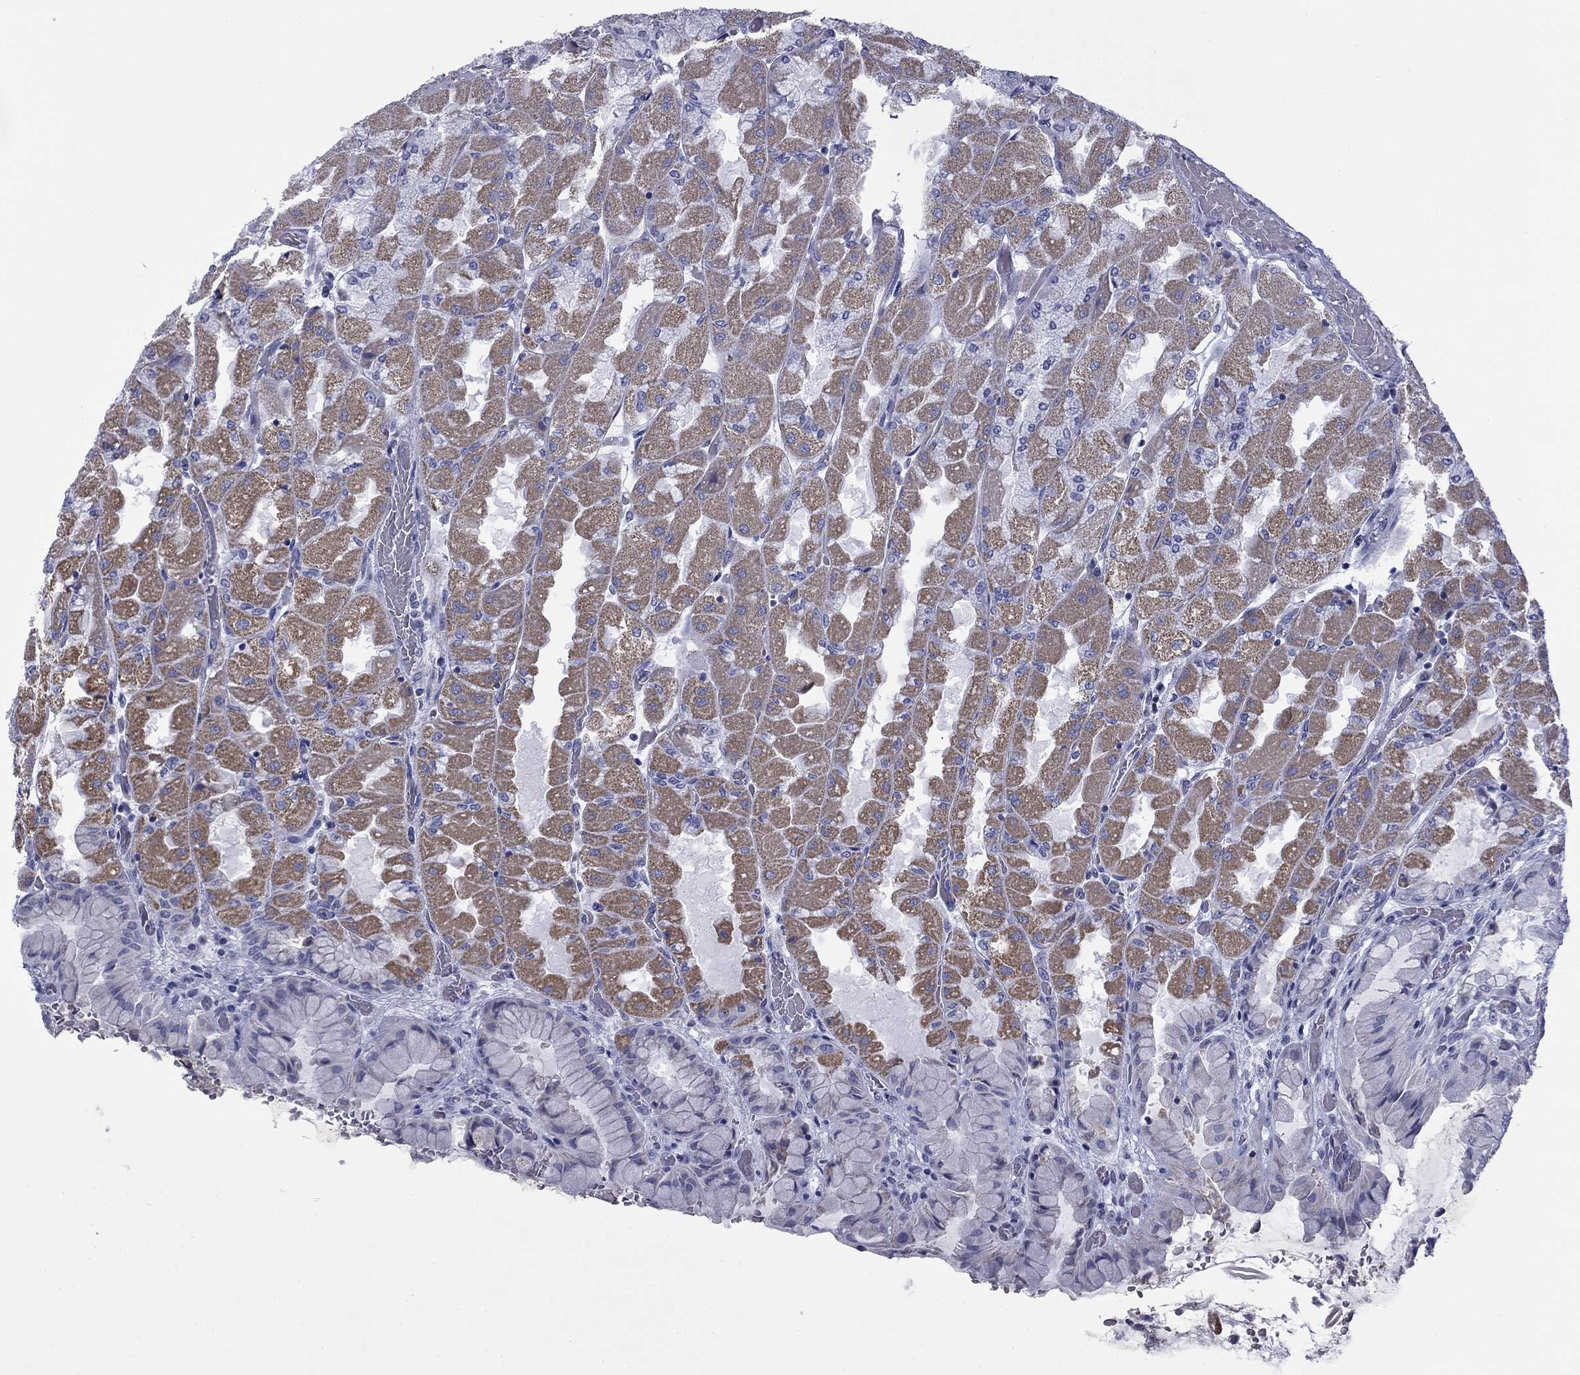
{"staining": {"intensity": "moderate", "quantity": "25%-75%", "location": "cytoplasmic/membranous"}, "tissue": "stomach", "cell_type": "Glandular cells", "image_type": "normal", "snomed": [{"axis": "morphology", "description": "Normal tissue, NOS"}, {"axis": "topography", "description": "Stomach"}], "caption": "Protein expression analysis of normal stomach reveals moderate cytoplasmic/membranous expression in approximately 25%-75% of glandular cells. (Stains: DAB (3,3'-diaminobenzidine) in brown, nuclei in blue, Microscopy: brightfield microscopy at high magnification).", "gene": "ZP2", "patient": {"sex": "female", "age": 61}}